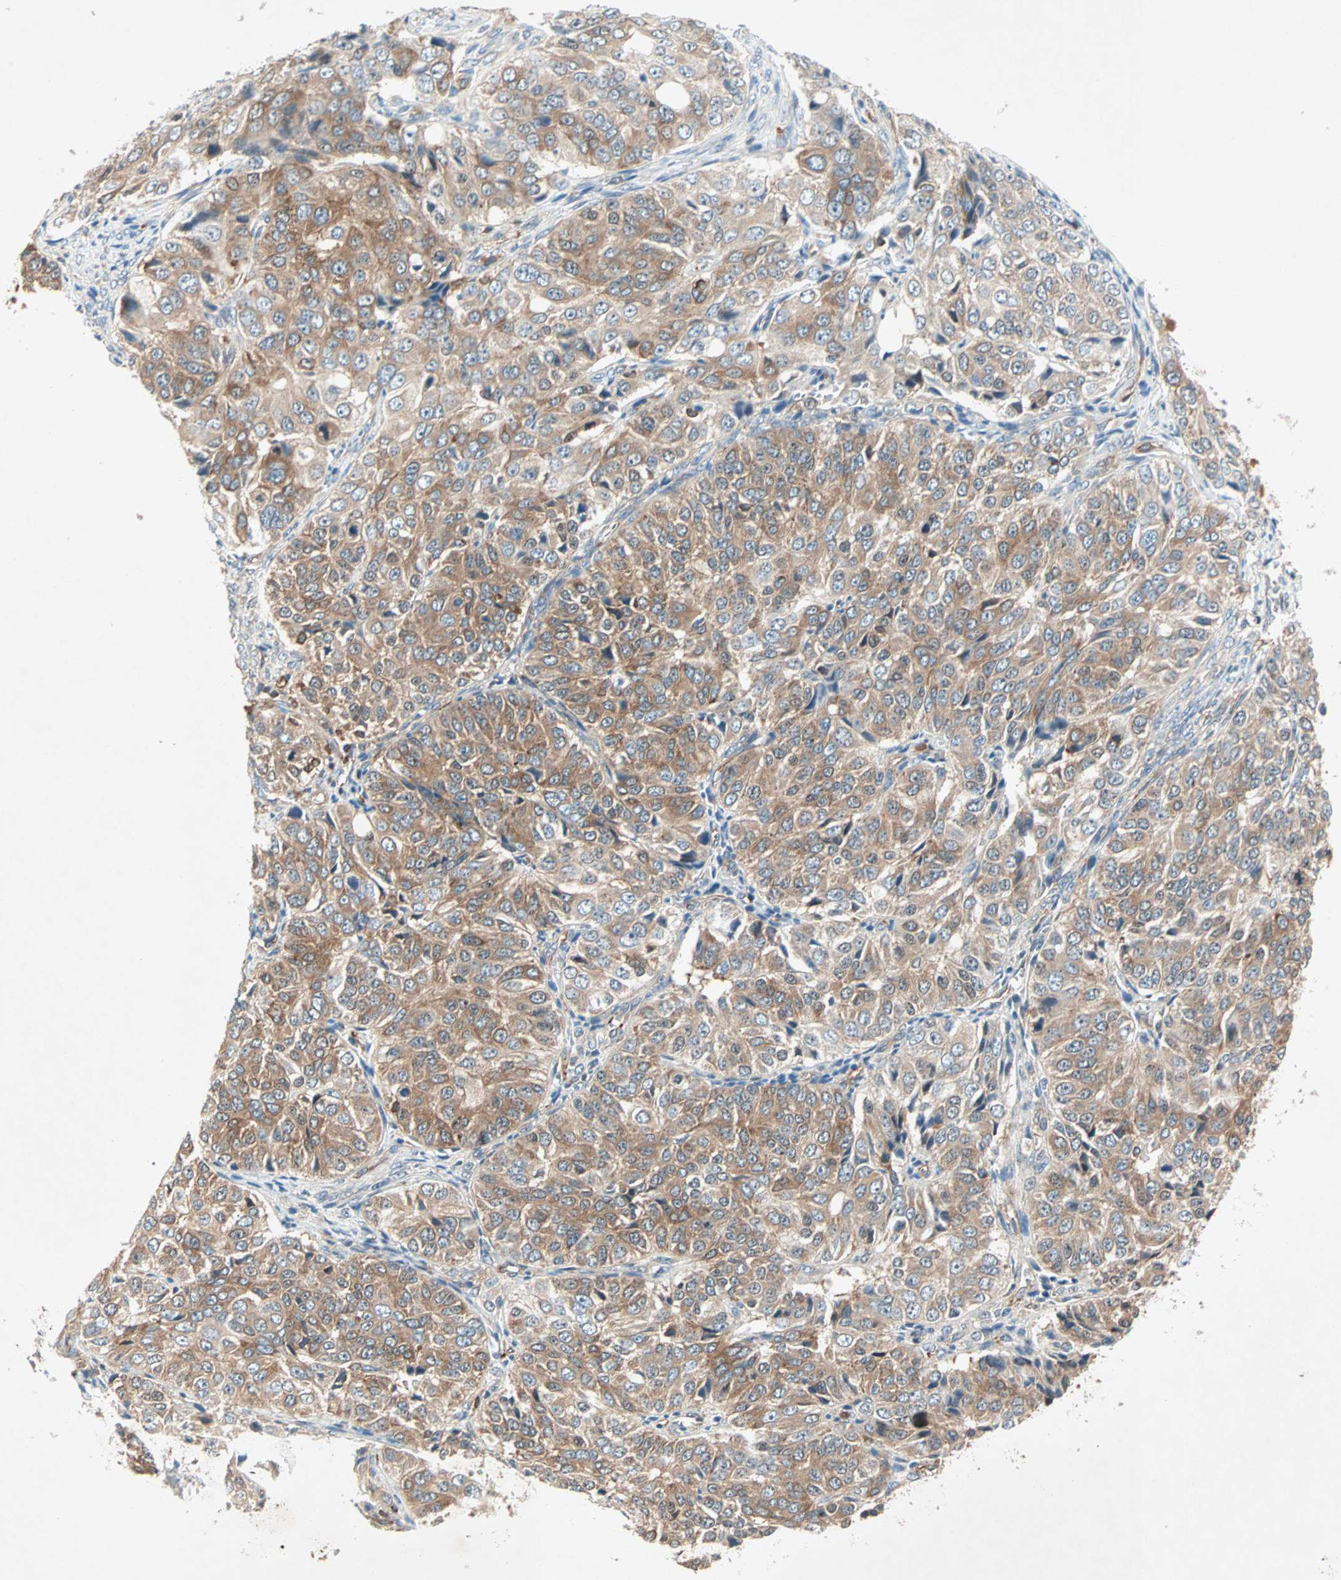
{"staining": {"intensity": "moderate", "quantity": ">75%", "location": "cytoplasmic/membranous"}, "tissue": "ovarian cancer", "cell_type": "Tumor cells", "image_type": "cancer", "snomed": [{"axis": "morphology", "description": "Carcinoma, endometroid"}, {"axis": "topography", "description": "Ovary"}], "caption": "Tumor cells display medium levels of moderate cytoplasmic/membranous staining in approximately >75% of cells in ovarian endometroid carcinoma. (IHC, brightfield microscopy, high magnification).", "gene": "TEC", "patient": {"sex": "female", "age": 51}}